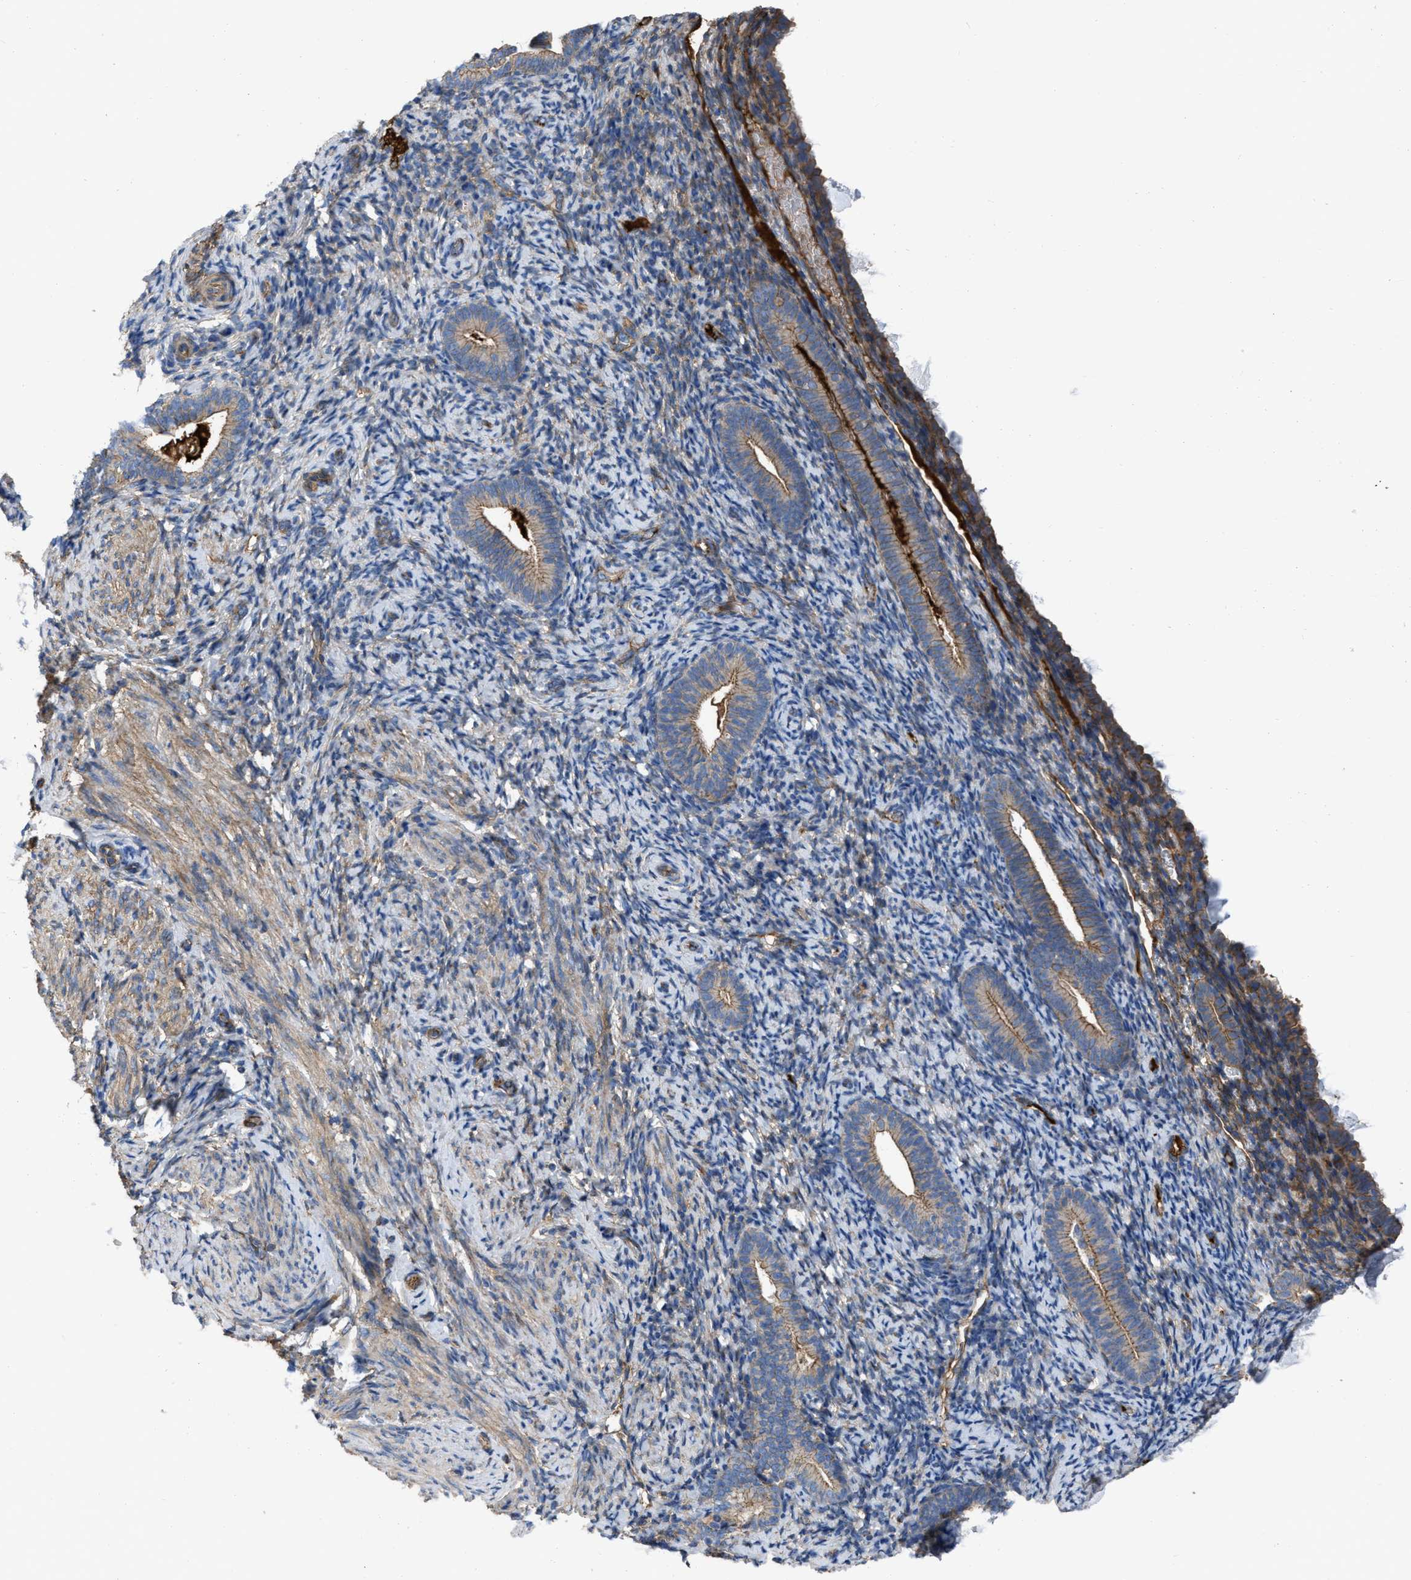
{"staining": {"intensity": "weak", "quantity": ">75%", "location": "cytoplasmic/membranous"}, "tissue": "endometrium", "cell_type": "Cells in endometrial stroma", "image_type": "normal", "snomed": [{"axis": "morphology", "description": "Normal tissue, NOS"}, {"axis": "topography", "description": "Endometrium"}], "caption": "A micrograph showing weak cytoplasmic/membranous staining in approximately >75% of cells in endometrial stroma in normal endometrium, as visualized by brown immunohistochemical staining.", "gene": "TRIOBP", "patient": {"sex": "female", "age": 51}}